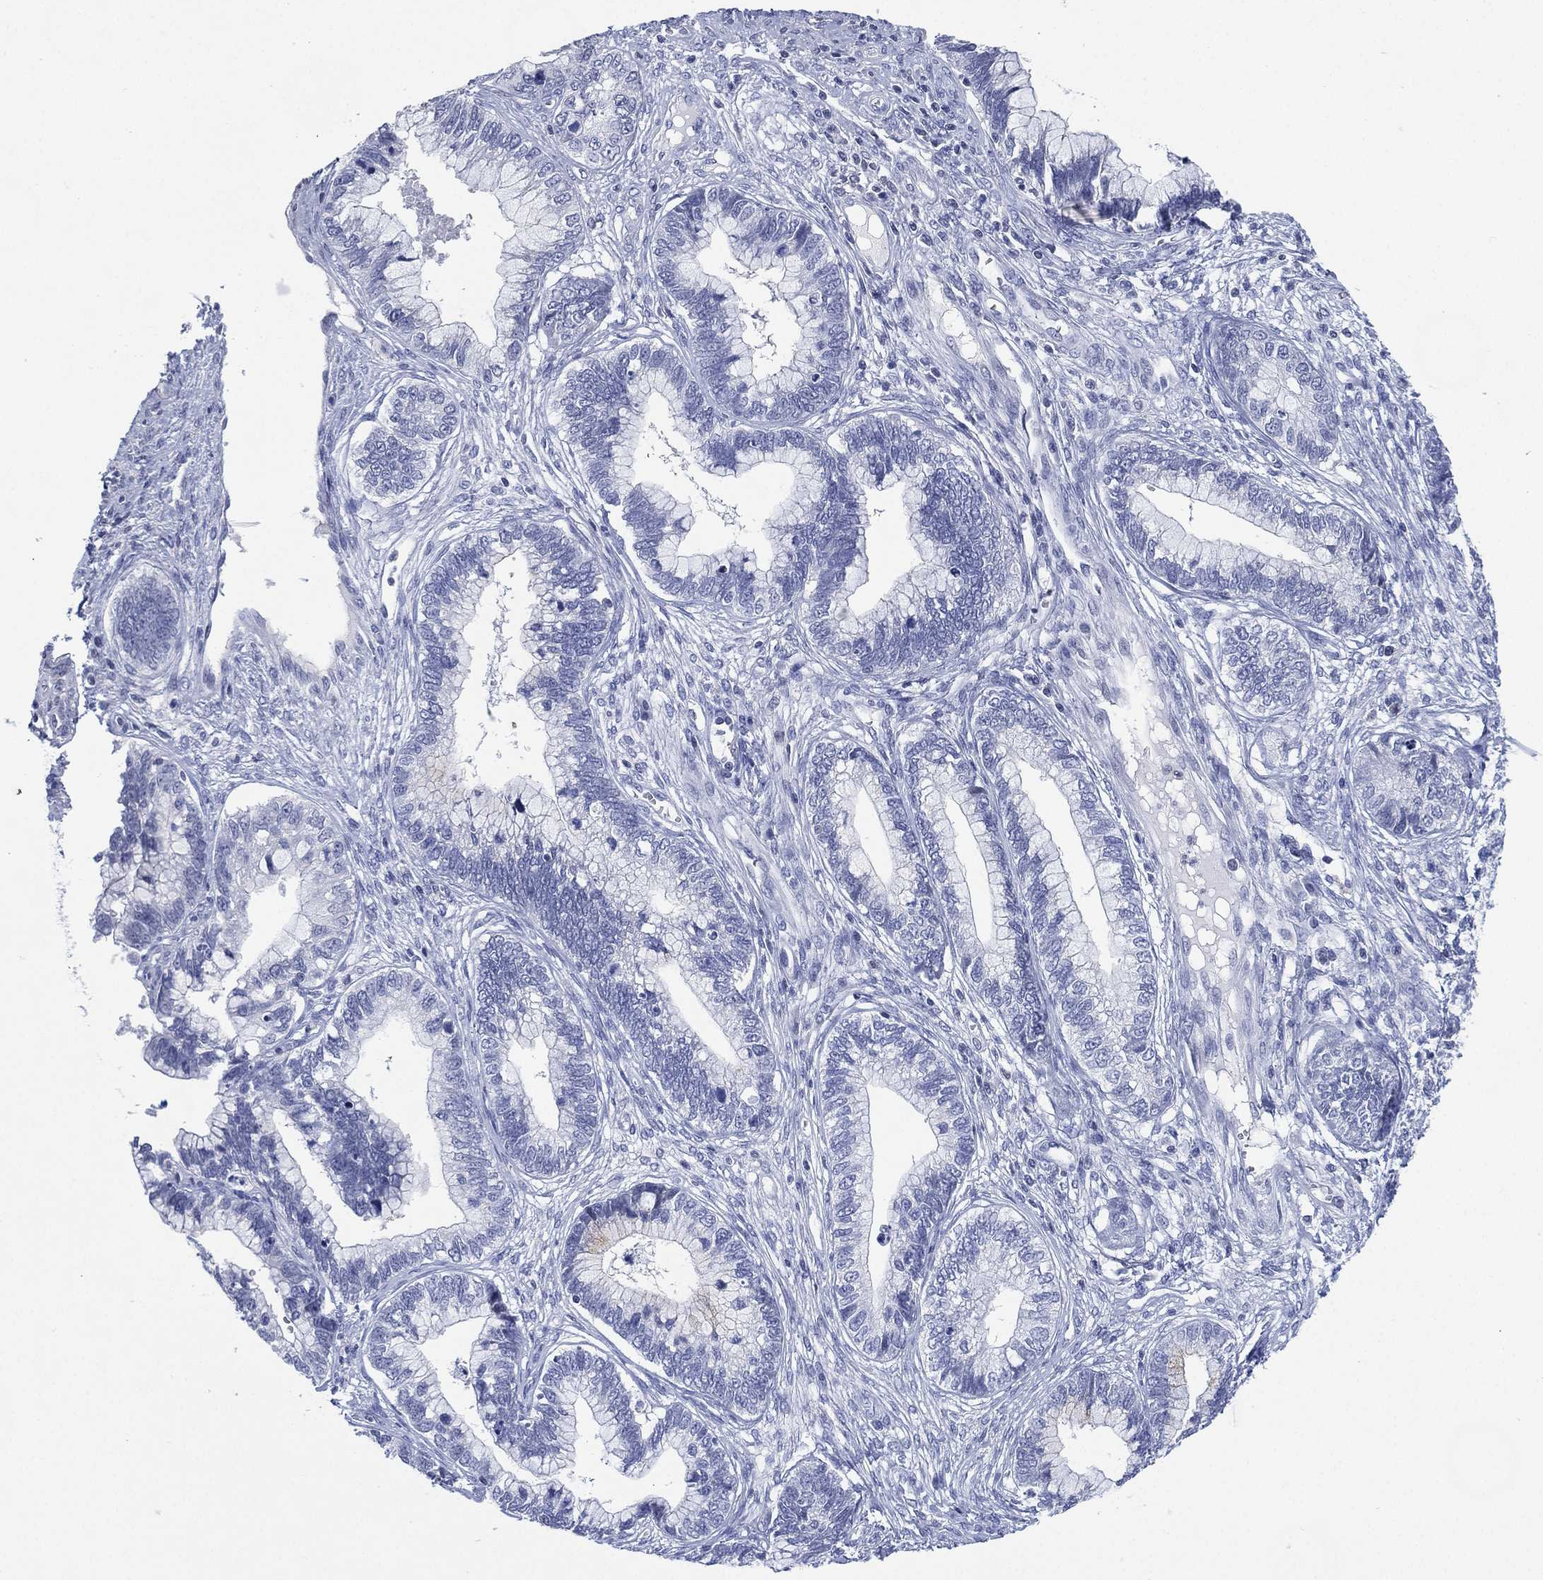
{"staining": {"intensity": "negative", "quantity": "none", "location": "none"}, "tissue": "cervical cancer", "cell_type": "Tumor cells", "image_type": "cancer", "snomed": [{"axis": "morphology", "description": "Adenocarcinoma, NOS"}, {"axis": "topography", "description": "Cervix"}], "caption": "Immunohistochemistry photomicrograph of human adenocarcinoma (cervical) stained for a protein (brown), which reveals no expression in tumor cells.", "gene": "TMEM247", "patient": {"sex": "female", "age": 44}}